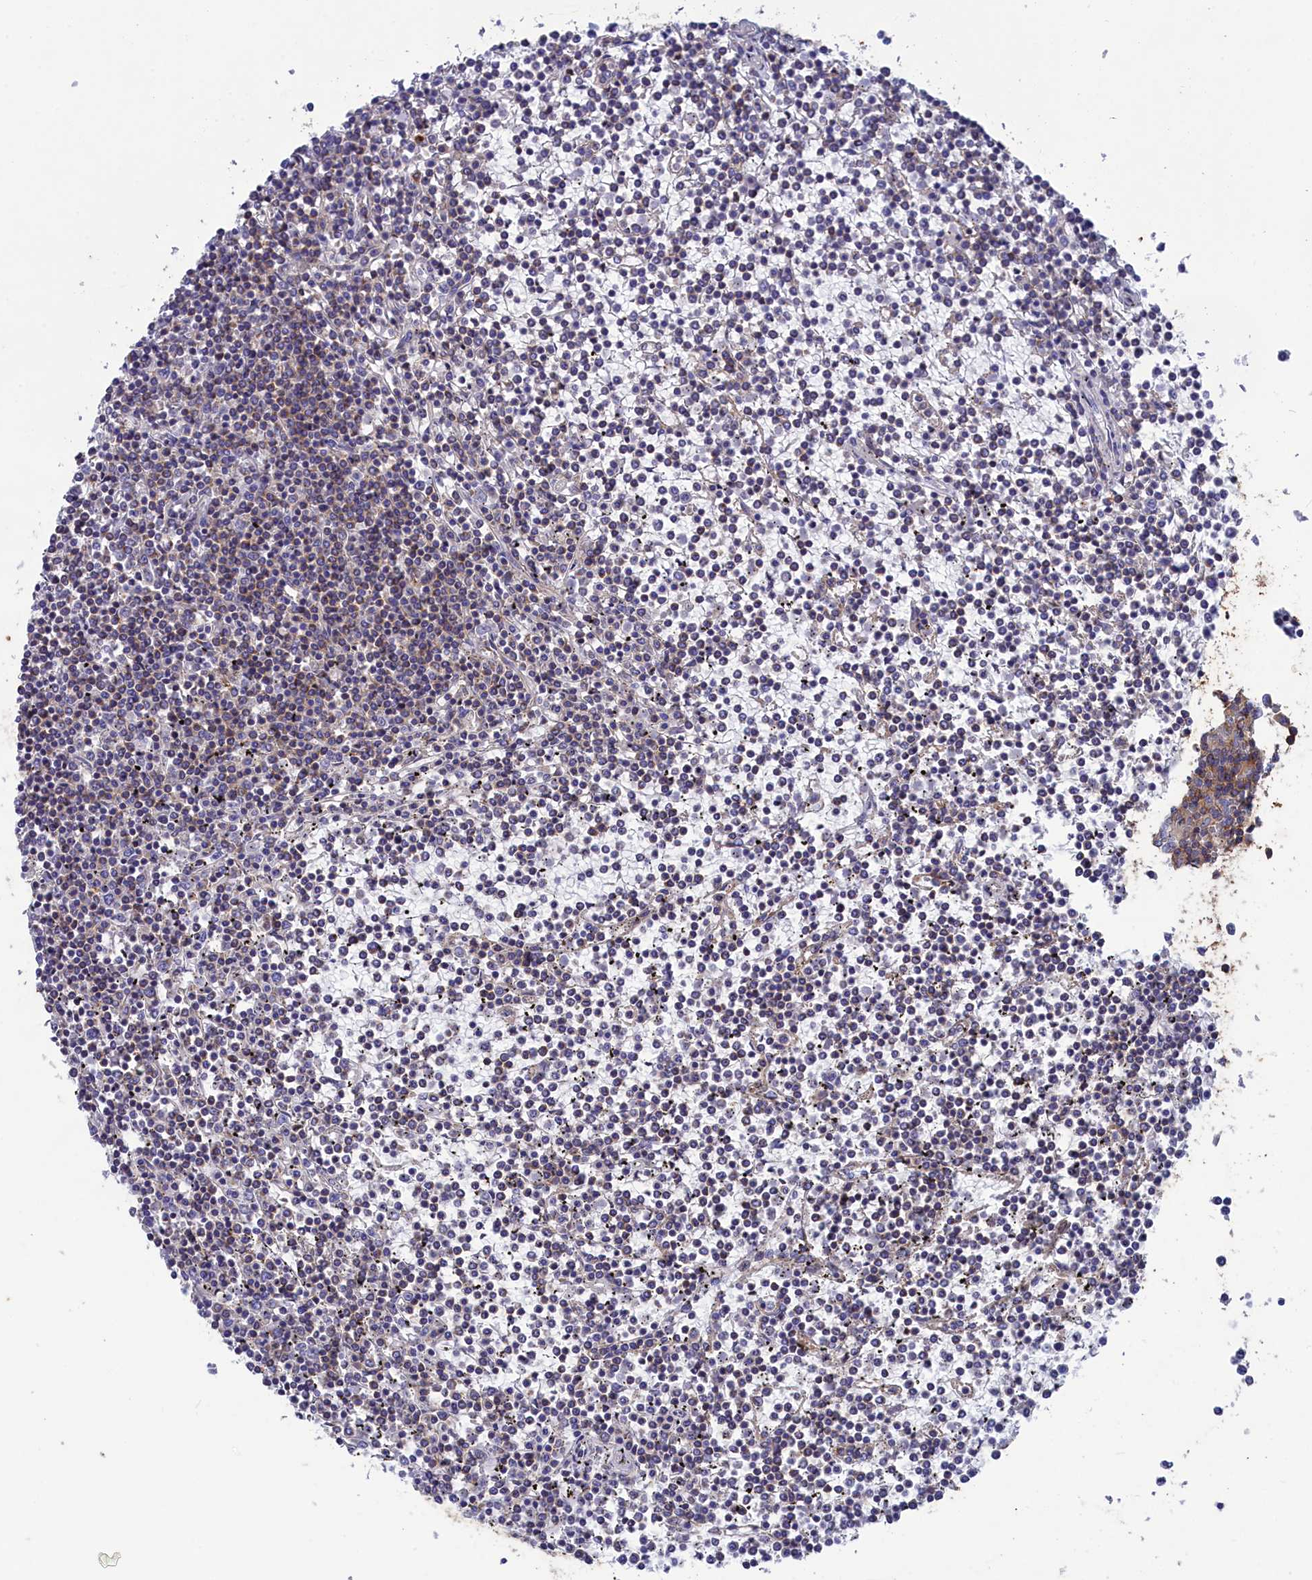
{"staining": {"intensity": "negative", "quantity": "none", "location": "none"}, "tissue": "lymphoma", "cell_type": "Tumor cells", "image_type": "cancer", "snomed": [{"axis": "morphology", "description": "Malignant lymphoma, non-Hodgkin's type, Low grade"}, {"axis": "topography", "description": "Spleen"}], "caption": "Immunohistochemistry photomicrograph of human lymphoma stained for a protein (brown), which displays no expression in tumor cells.", "gene": "SCAMP4", "patient": {"sex": "female", "age": 19}}